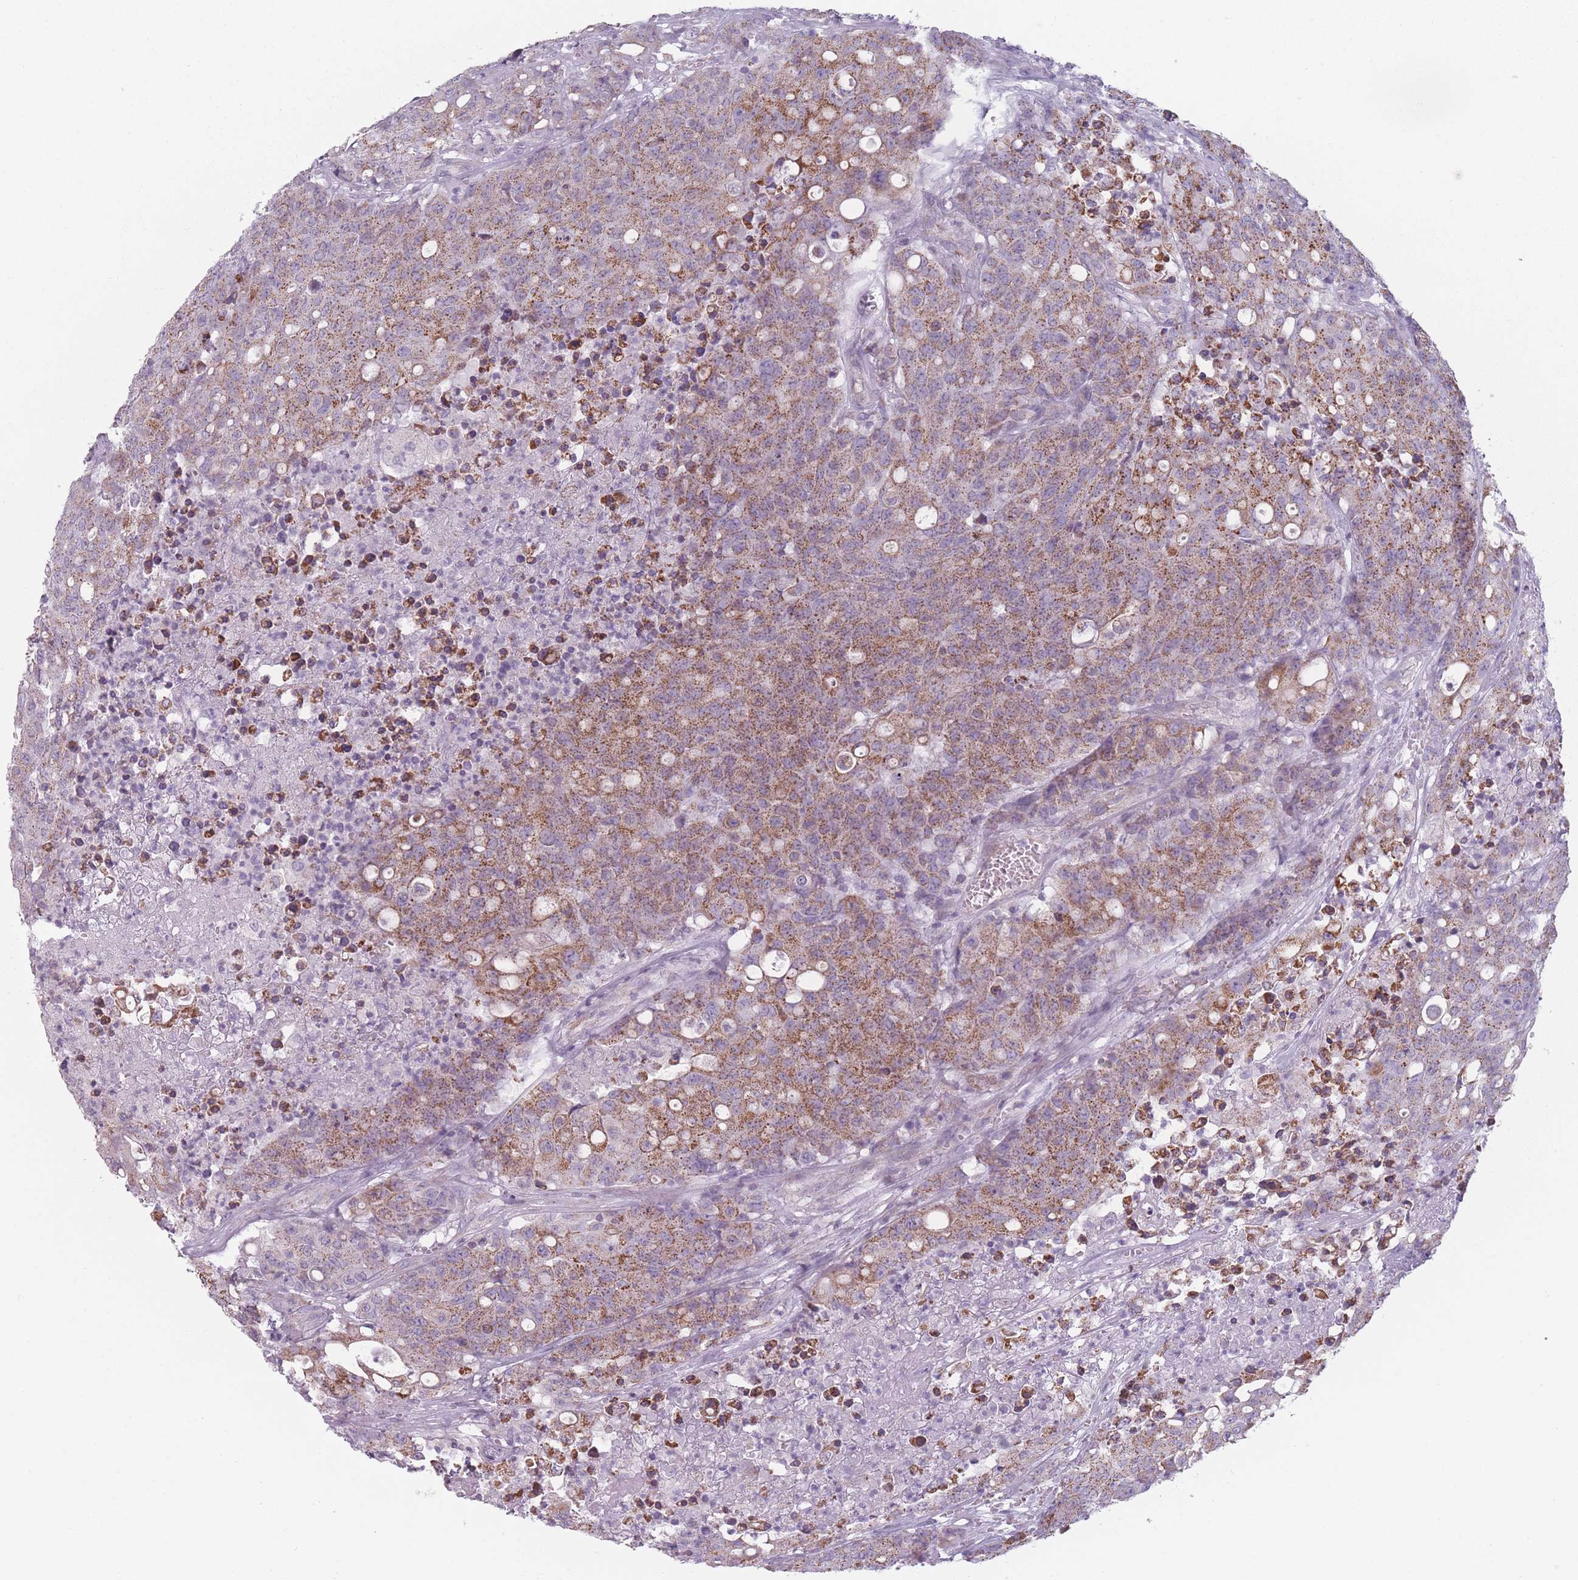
{"staining": {"intensity": "moderate", "quantity": ">75%", "location": "cytoplasmic/membranous"}, "tissue": "colorectal cancer", "cell_type": "Tumor cells", "image_type": "cancer", "snomed": [{"axis": "morphology", "description": "Adenocarcinoma, NOS"}, {"axis": "topography", "description": "Colon"}], "caption": "Immunohistochemistry (IHC) staining of colorectal cancer (adenocarcinoma), which exhibits medium levels of moderate cytoplasmic/membranous positivity in about >75% of tumor cells indicating moderate cytoplasmic/membranous protein staining. The staining was performed using DAB (brown) for protein detection and nuclei were counterstained in hematoxylin (blue).", "gene": "DCHS1", "patient": {"sex": "male", "age": 51}}